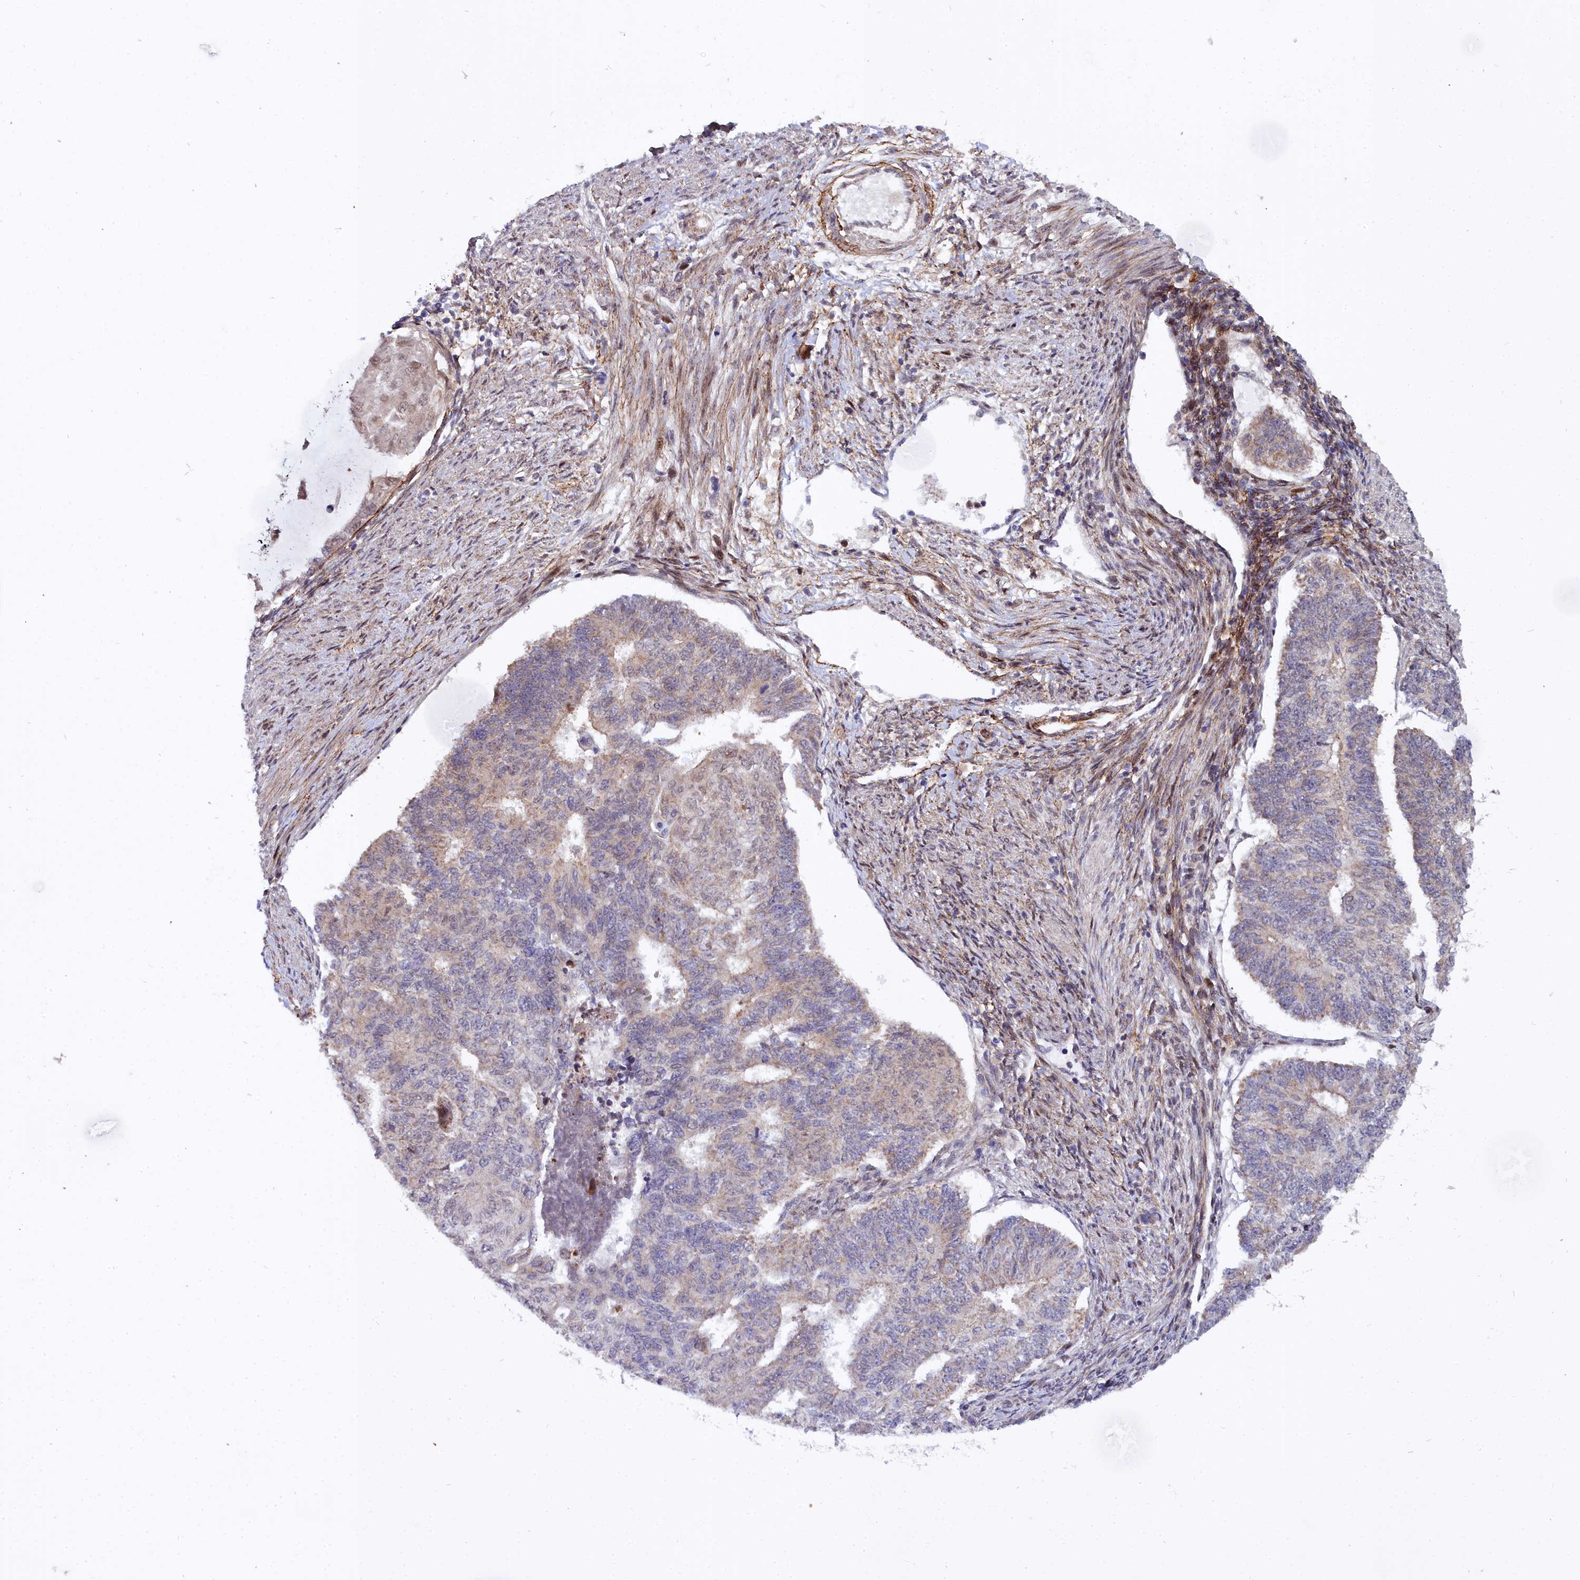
{"staining": {"intensity": "weak", "quantity": "<25%", "location": "cytoplasmic/membranous"}, "tissue": "endometrial cancer", "cell_type": "Tumor cells", "image_type": "cancer", "snomed": [{"axis": "morphology", "description": "Adenocarcinoma, NOS"}, {"axis": "topography", "description": "Endometrium"}], "caption": "A high-resolution image shows immunohistochemistry staining of adenocarcinoma (endometrial), which demonstrates no significant staining in tumor cells.", "gene": "MRPS11", "patient": {"sex": "female", "age": 32}}